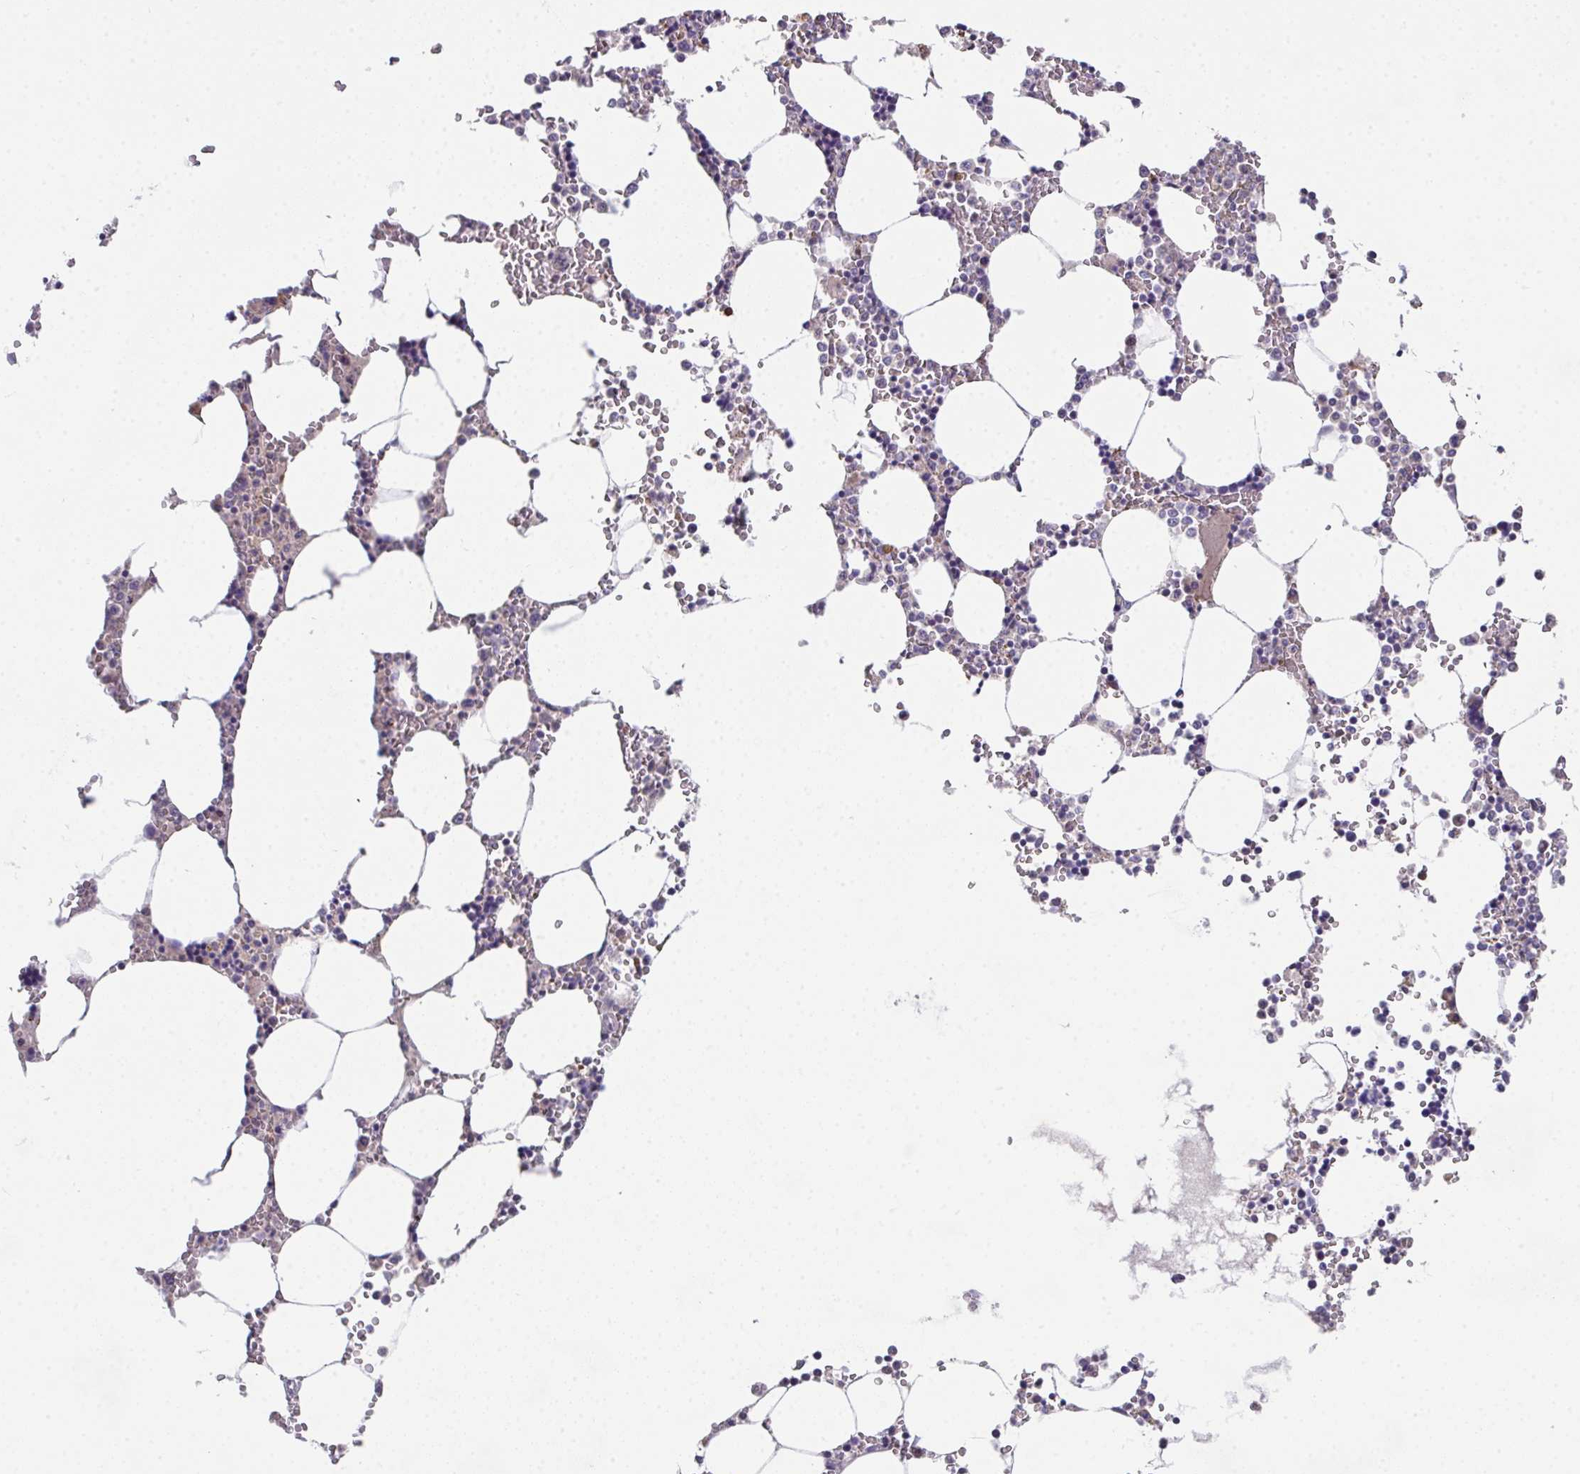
{"staining": {"intensity": "negative", "quantity": "none", "location": "none"}, "tissue": "bone marrow", "cell_type": "Hematopoietic cells", "image_type": "normal", "snomed": [{"axis": "morphology", "description": "Normal tissue, NOS"}, {"axis": "topography", "description": "Bone marrow"}], "caption": "The micrograph shows no staining of hematopoietic cells in normal bone marrow.", "gene": "GLTPD2", "patient": {"sex": "male", "age": 64}}